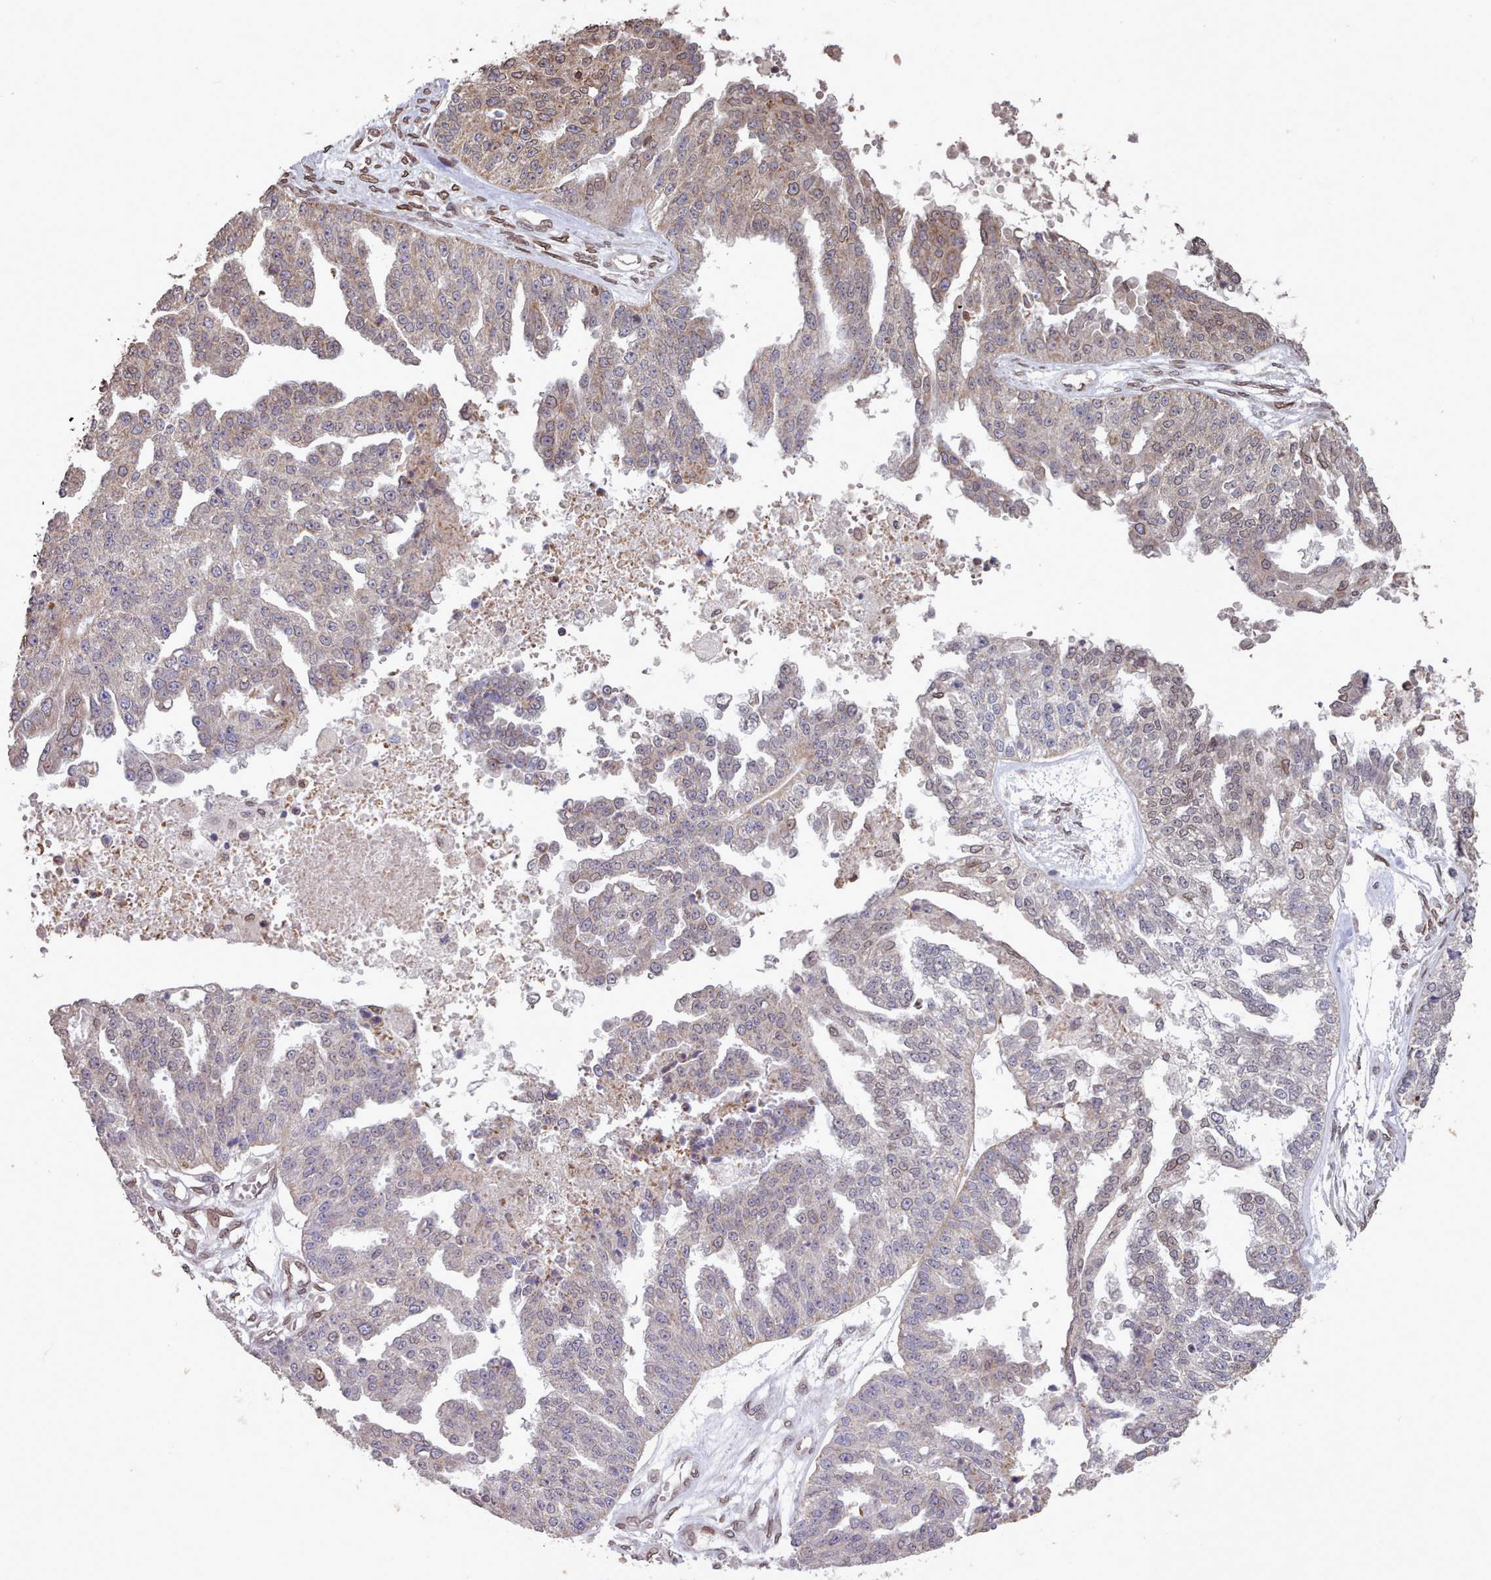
{"staining": {"intensity": "weak", "quantity": "<25%", "location": "cytoplasmic/membranous"}, "tissue": "ovarian cancer", "cell_type": "Tumor cells", "image_type": "cancer", "snomed": [{"axis": "morphology", "description": "Cystadenocarcinoma, serous, NOS"}, {"axis": "topography", "description": "Ovary"}], "caption": "High magnification brightfield microscopy of ovarian serous cystadenocarcinoma stained with DAB (3,3'-diaminobenzidine) (brown) and counterstained with hematoxylin (blue): tumor cells show no significant positivity. The staining is performed using DAB (3,3'-diaminobenzidine) brown chromogen with nuclei counter-stained in using hematoxylin.", "gene": "TOR1AIP1", "patient": {"sex": "female", "age": 58}}